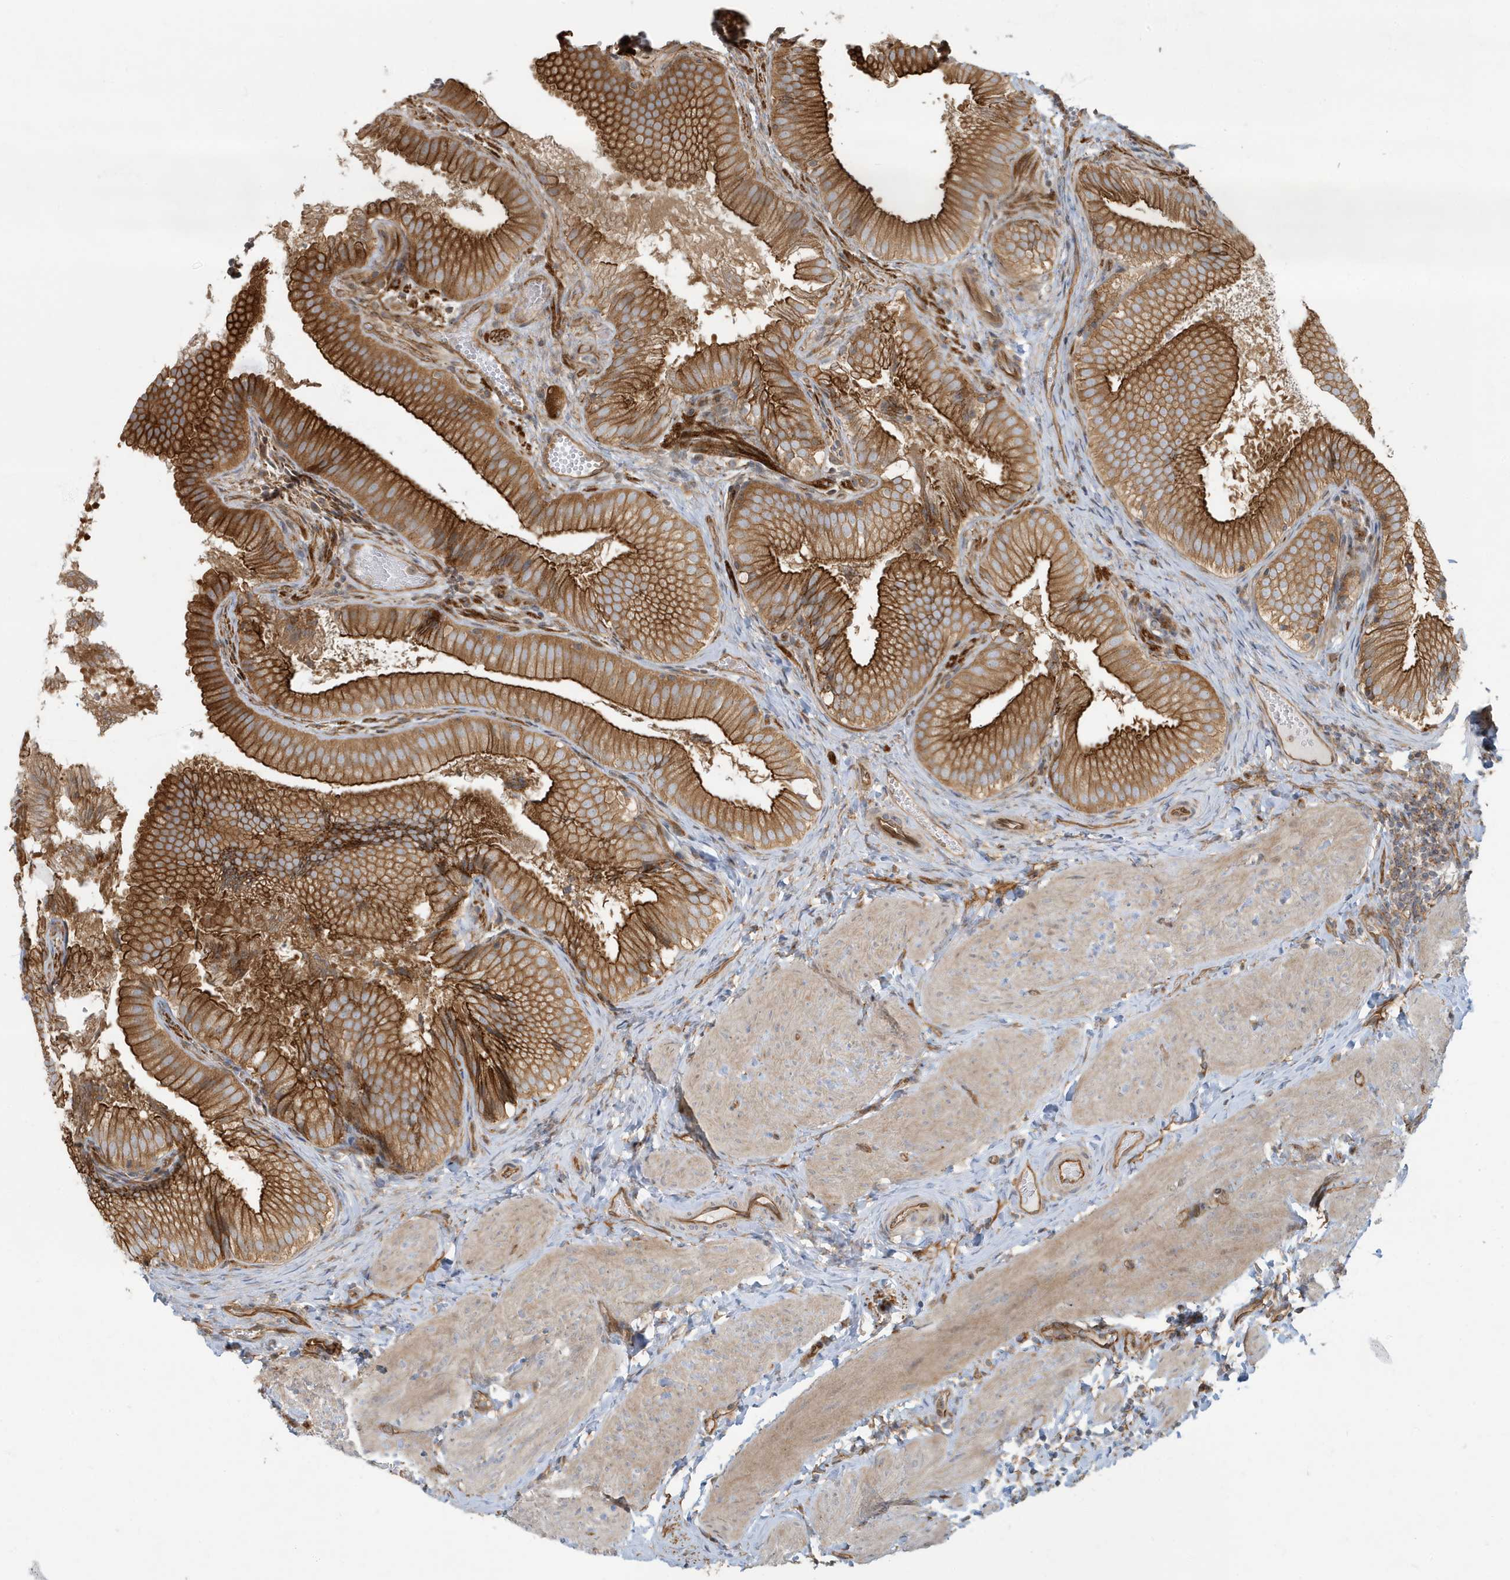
{"staining": {"intensity": "strong", "quantity": ">75%", "location": "cytoplasmic/membranous"}, "tissue": "gallbladder", "cell_type": "Glandular cells", "image_type": "normal", "snomed": [{"axis": "morphology", "description": "Normal tissue, NOS"}, {"axis": "topography", "description": "Gallbladder"}], "caption": "Normal gallbladder reveals strong cytoplasmic/membranous positivity in about >75% of glandular cells.", "gene": "ATP23", "patient": {"sex": "female", "age": 30}}